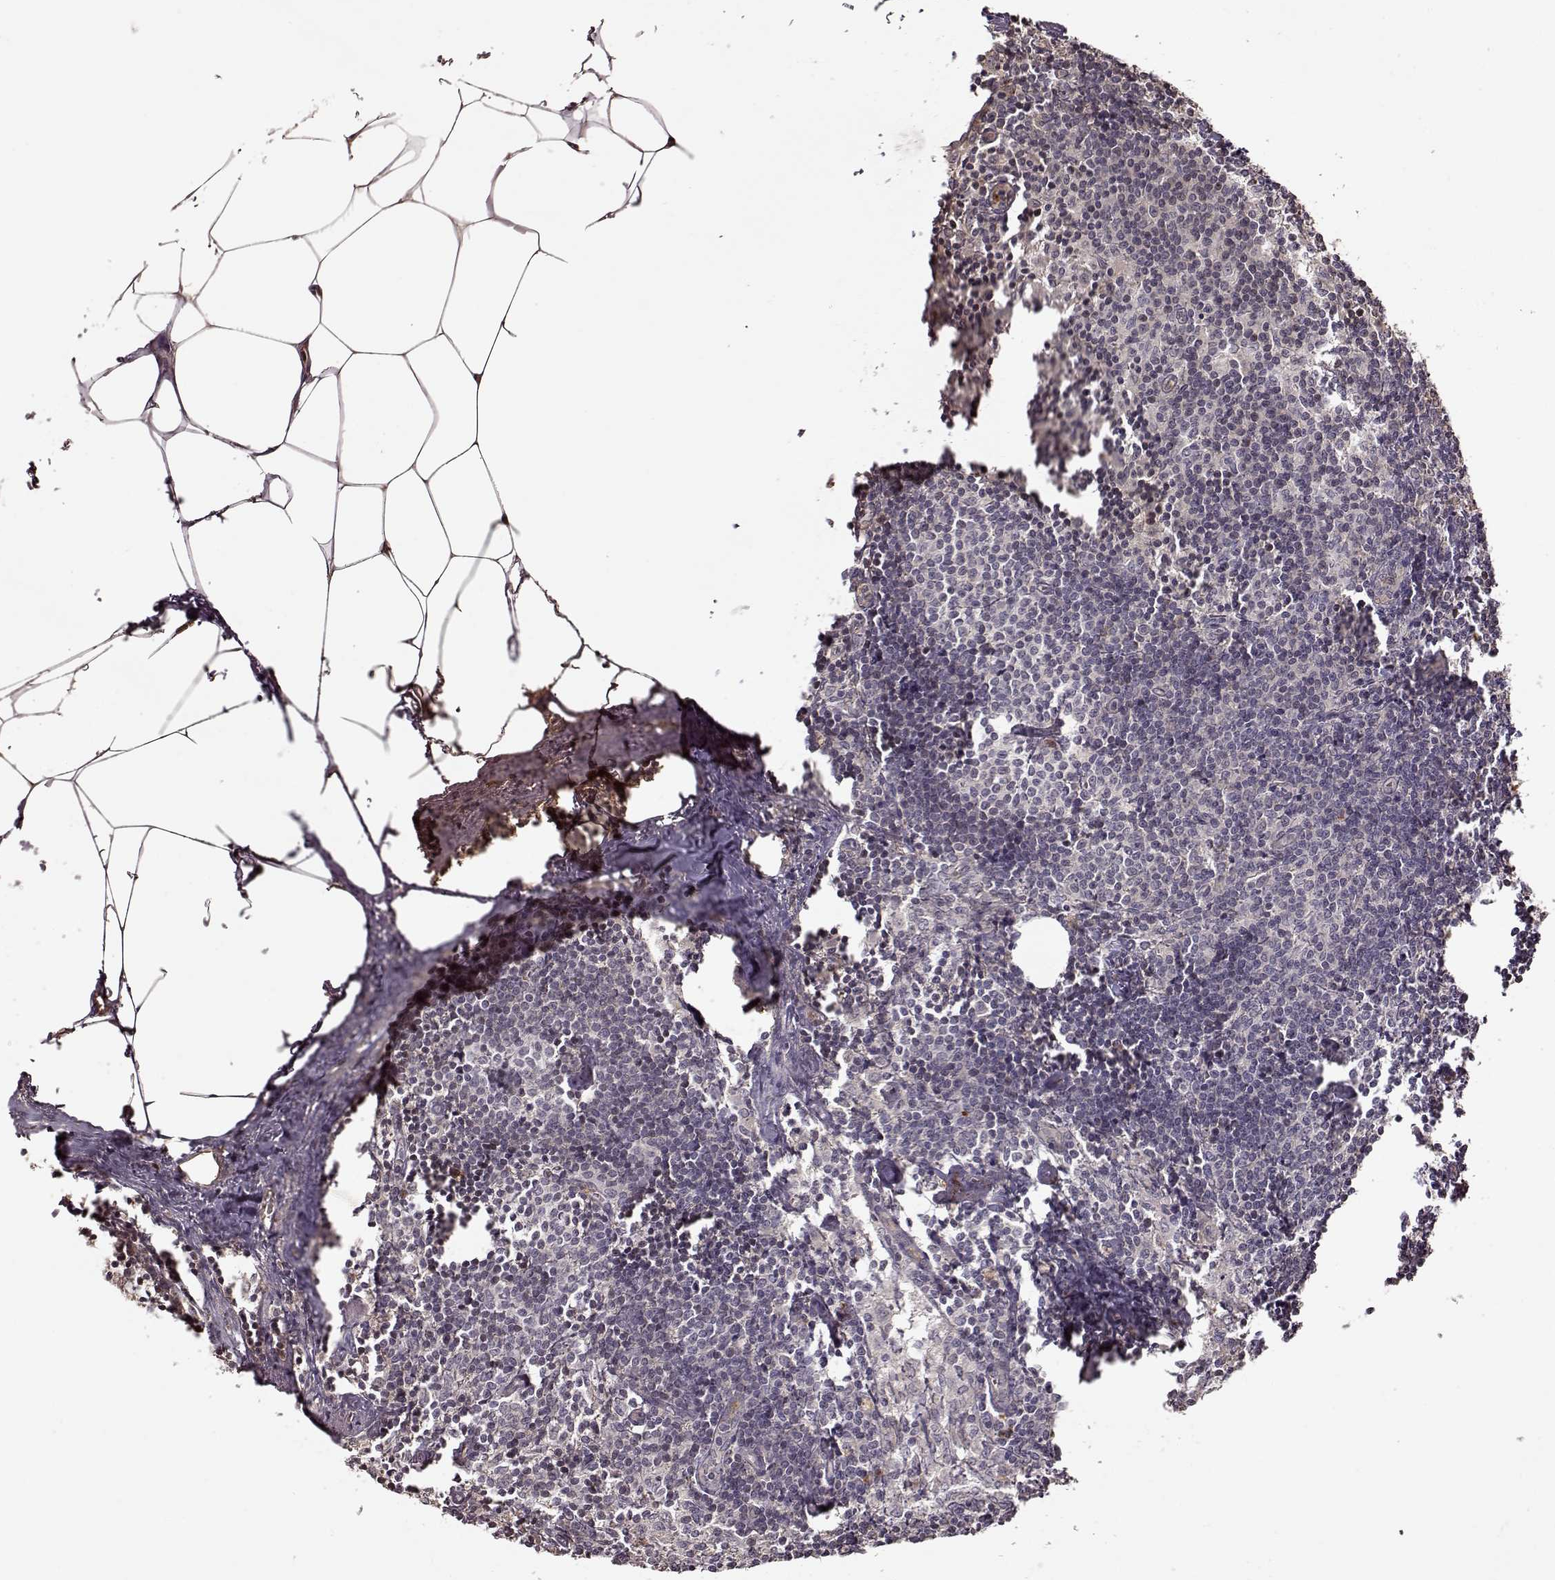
{"staining": {"intensity": "negative", "quantity": "none", "location": "none"}, "tissue": "lymph node", "cell_type": "Non-germinal center cells", "image_type": "normal", "snomed": [{"axis": "morphology", "description": "Normal tissue, NOS"}, {"axis": "topography", "description": "Lymph node"}], "caption": "DAB immunohistochemical staining of normal lymph node displays no significant positivity in non-germinal center cells. (Immunohistochemistry, brightfield microscopy, high magnification).", "gene": "CRB1", "patient": {"sex": "female", "age": 69}}